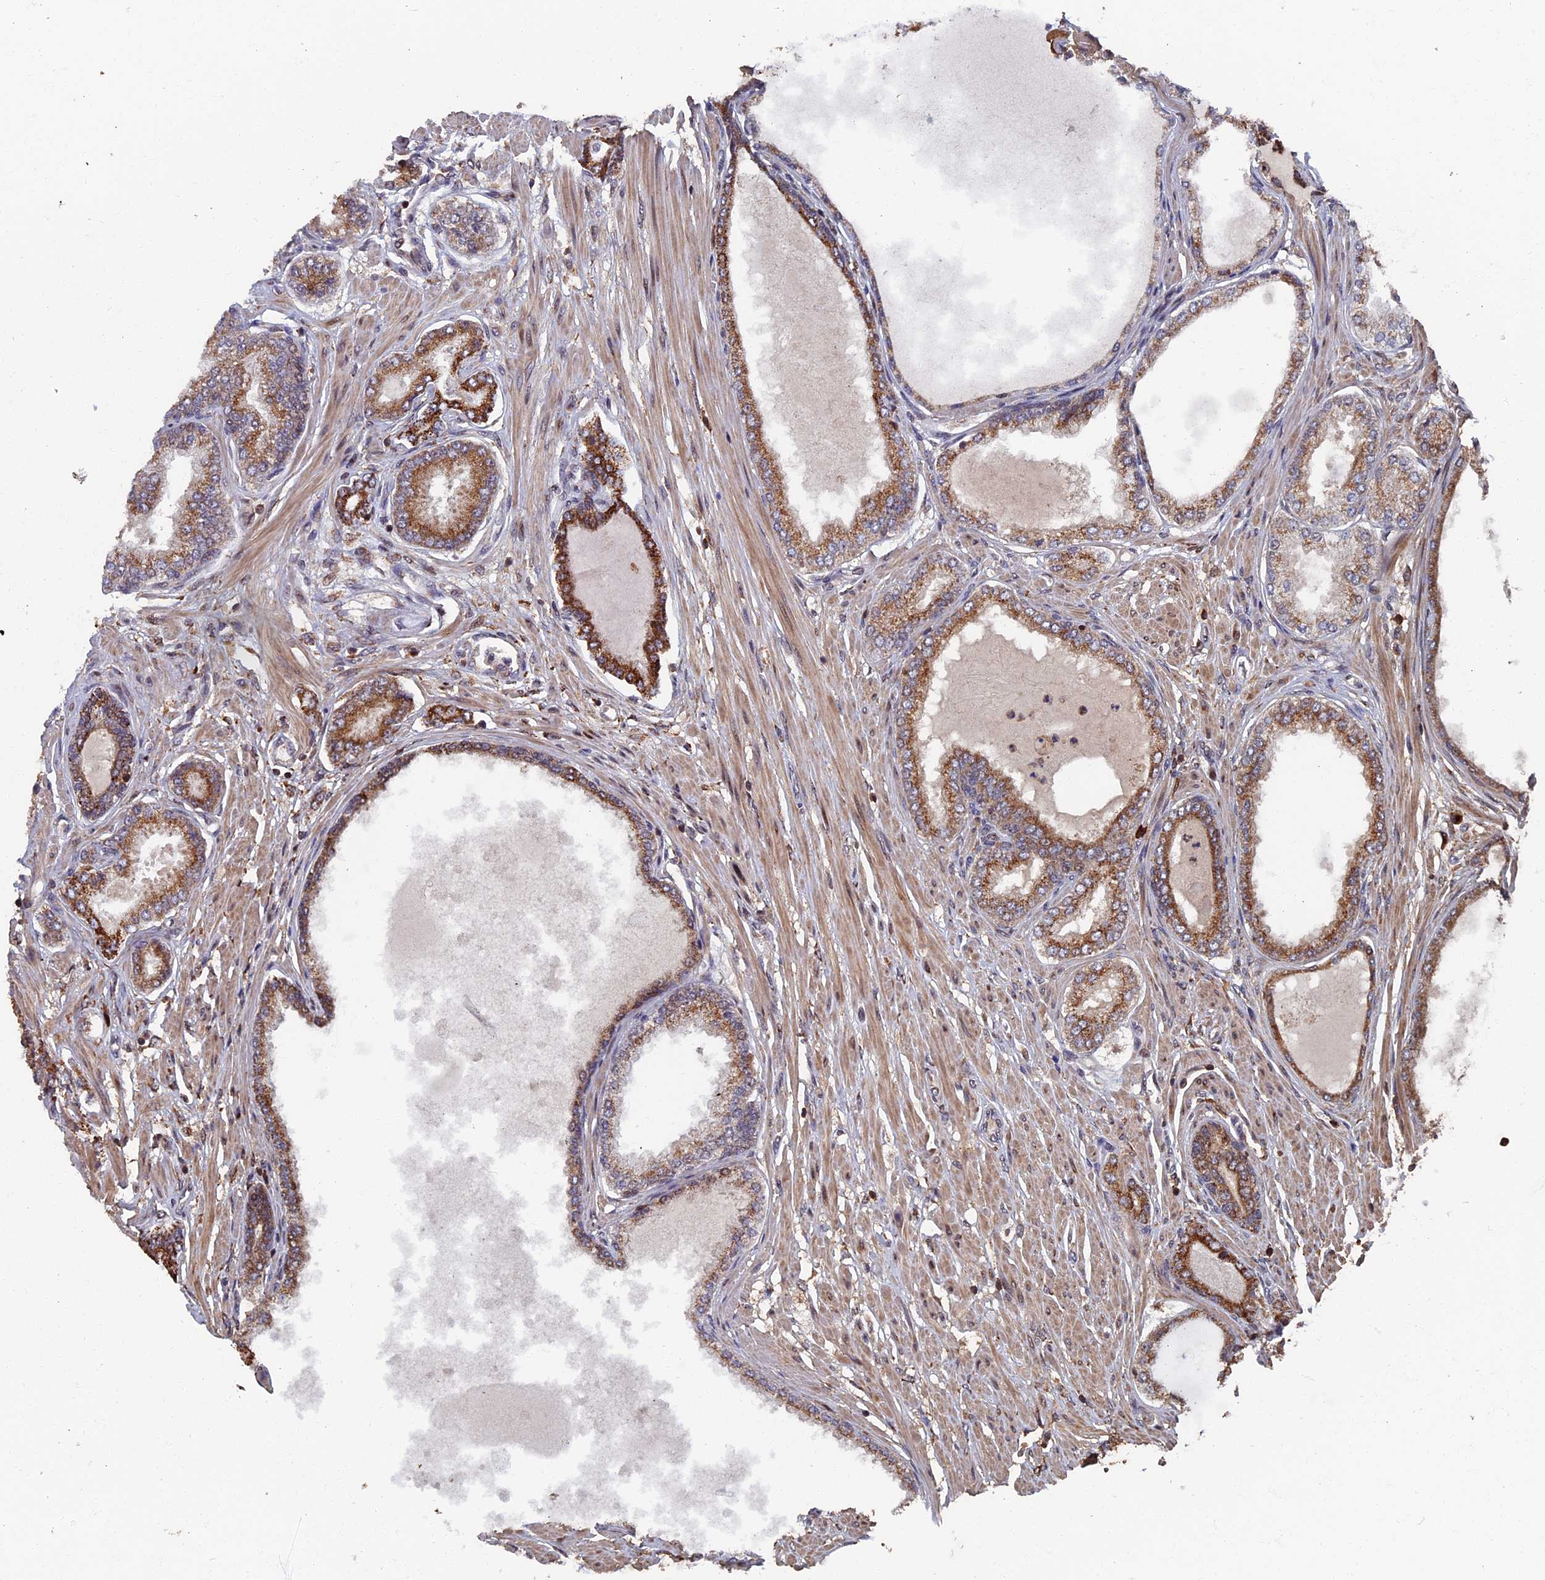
{"staining": {"intensity": "moderate", "quantity": ">75%", "location": "cytoplasmic/membranous"}, "tissue": "prostate cancer", "cell_type": "Tumor cells", "image_type": "cancer", "snomed": [{"axis": "morphology", "description": "Adenocarcinoma, Low grade"}, {"axis": "topography", "description": "Prostate"}], "caption": "Prostate low-grade adenocarcinoma stained for a protein displays moderate cytoplasmic/membranous positivity in tumor cells.", "gene": "RASGRF1", "patient": {"sex": "male", "age": 63}}